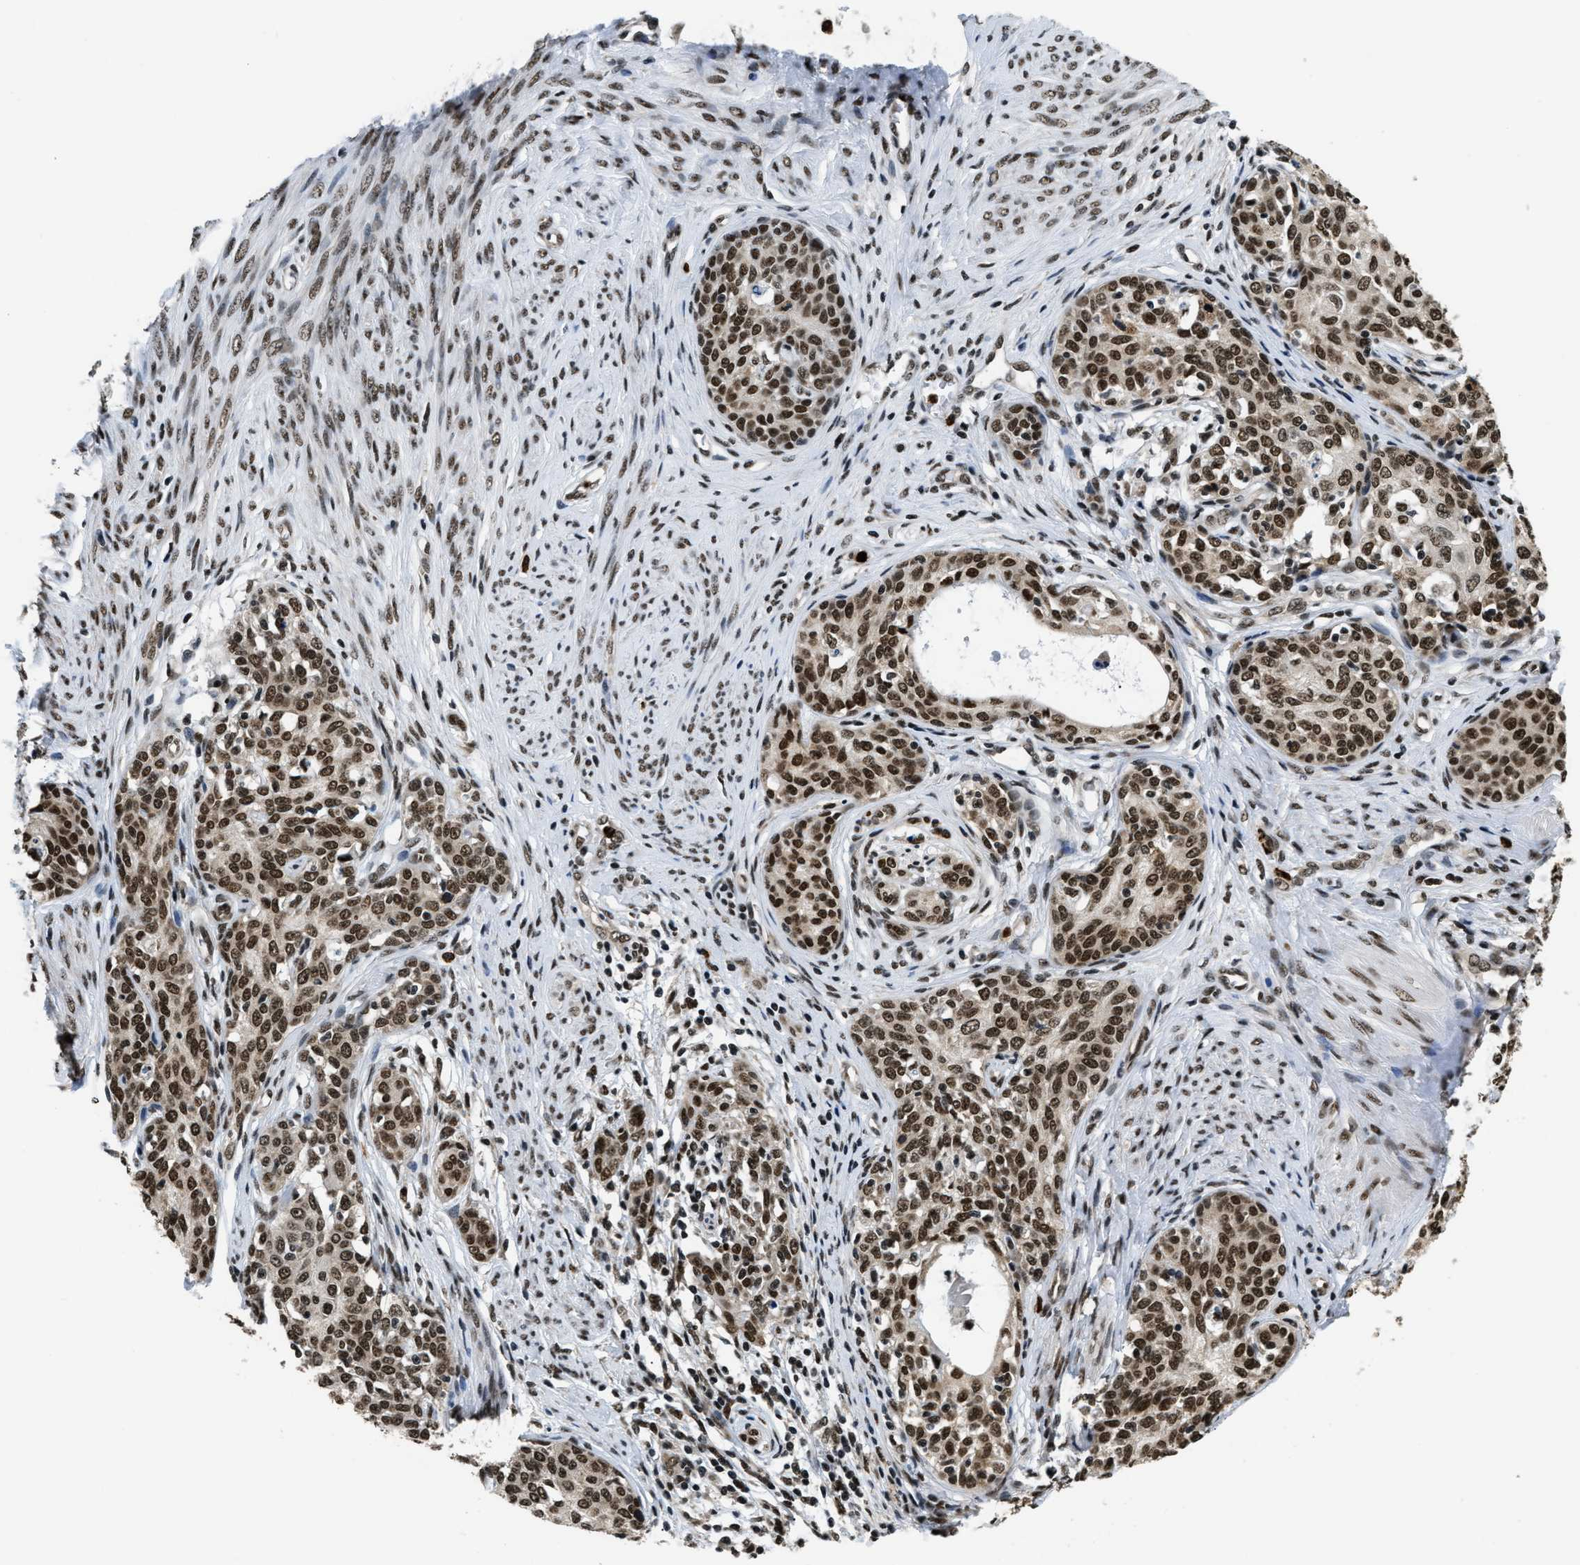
{"staining": {"intensity": "moderate", "quantity": ">75%", "location": "nuclear"}, "tissue": "cervical cancer", "cell_type": "Tumor cells", "image_type": "cancer", "snomed": [{"axis": "morphology", "description": "Squamous cell carcinoma, NOS"}, {"axis": "morphology", "description": "Adenocarcinoma, NOS"}, {"axis": "topography", "description": "Cervix"}], "caption": "This is an image of immunohistochemistry staining of cervical adenocarcinoma, which shows moderate staining in the nuclear of tumor cells.", "gene": "CCNDBP1", "patient": {"sex": "female", "age": 52}}